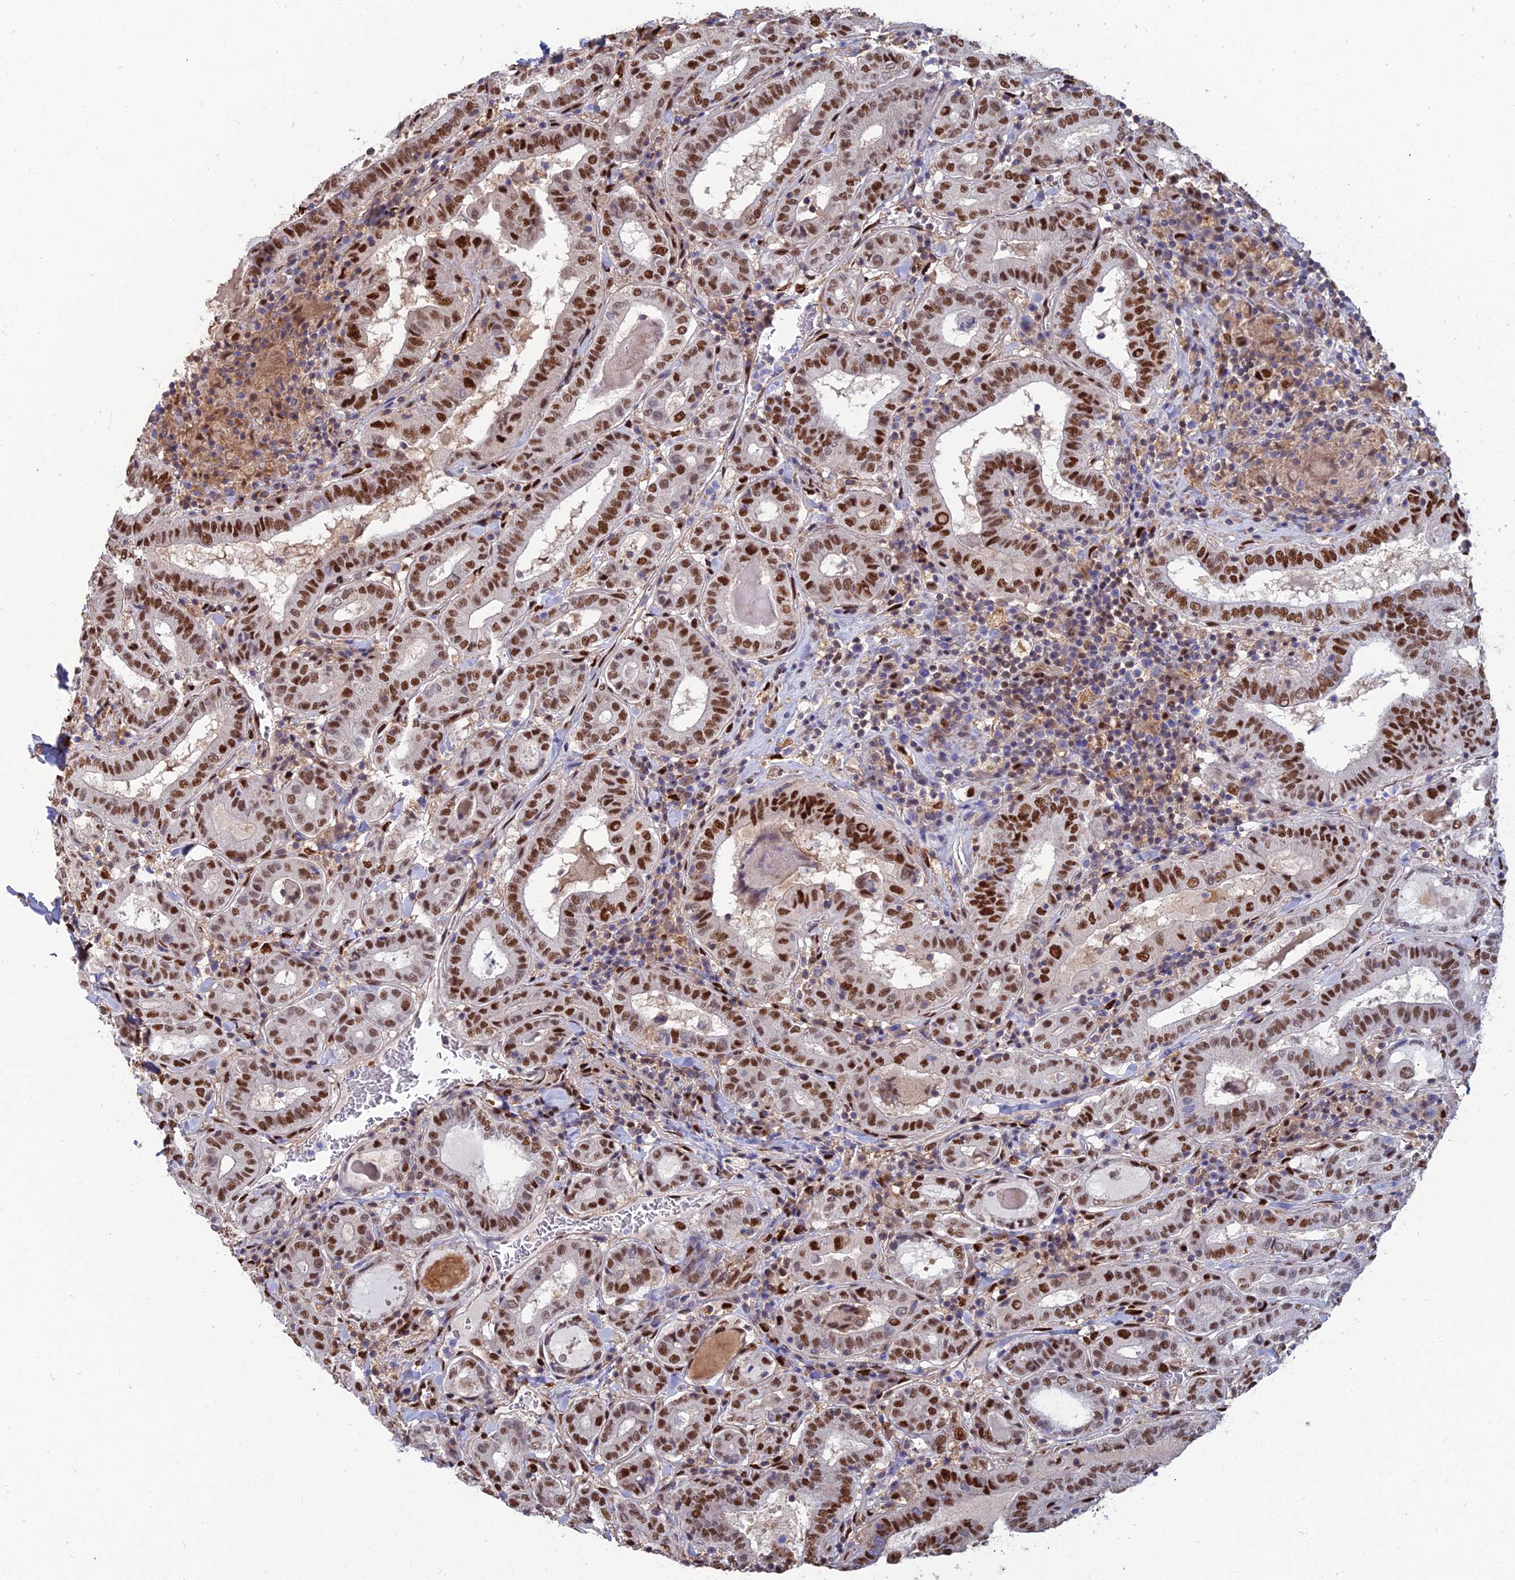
{"staining": {"intensity": "strong", "quantity": ">75%", "location": "nuclear"}, "tissue": "thyroid cancer", "cell_type": "Tumor cells", "image_type": "cancer", "snomed": [{"axis": "morphology", "description": "Papillary adenocarcinoma, NOS"}, {"axis": "topography", "description": "Thyroid gland"}], "caption": "A micrograph of thyroid papillary adenocarcinoma stained for a protein exhibits strong nuclear brown staining in tumor cells.", "gene": "DNPEP", "patient": {"sex": "female", "age": 72}}